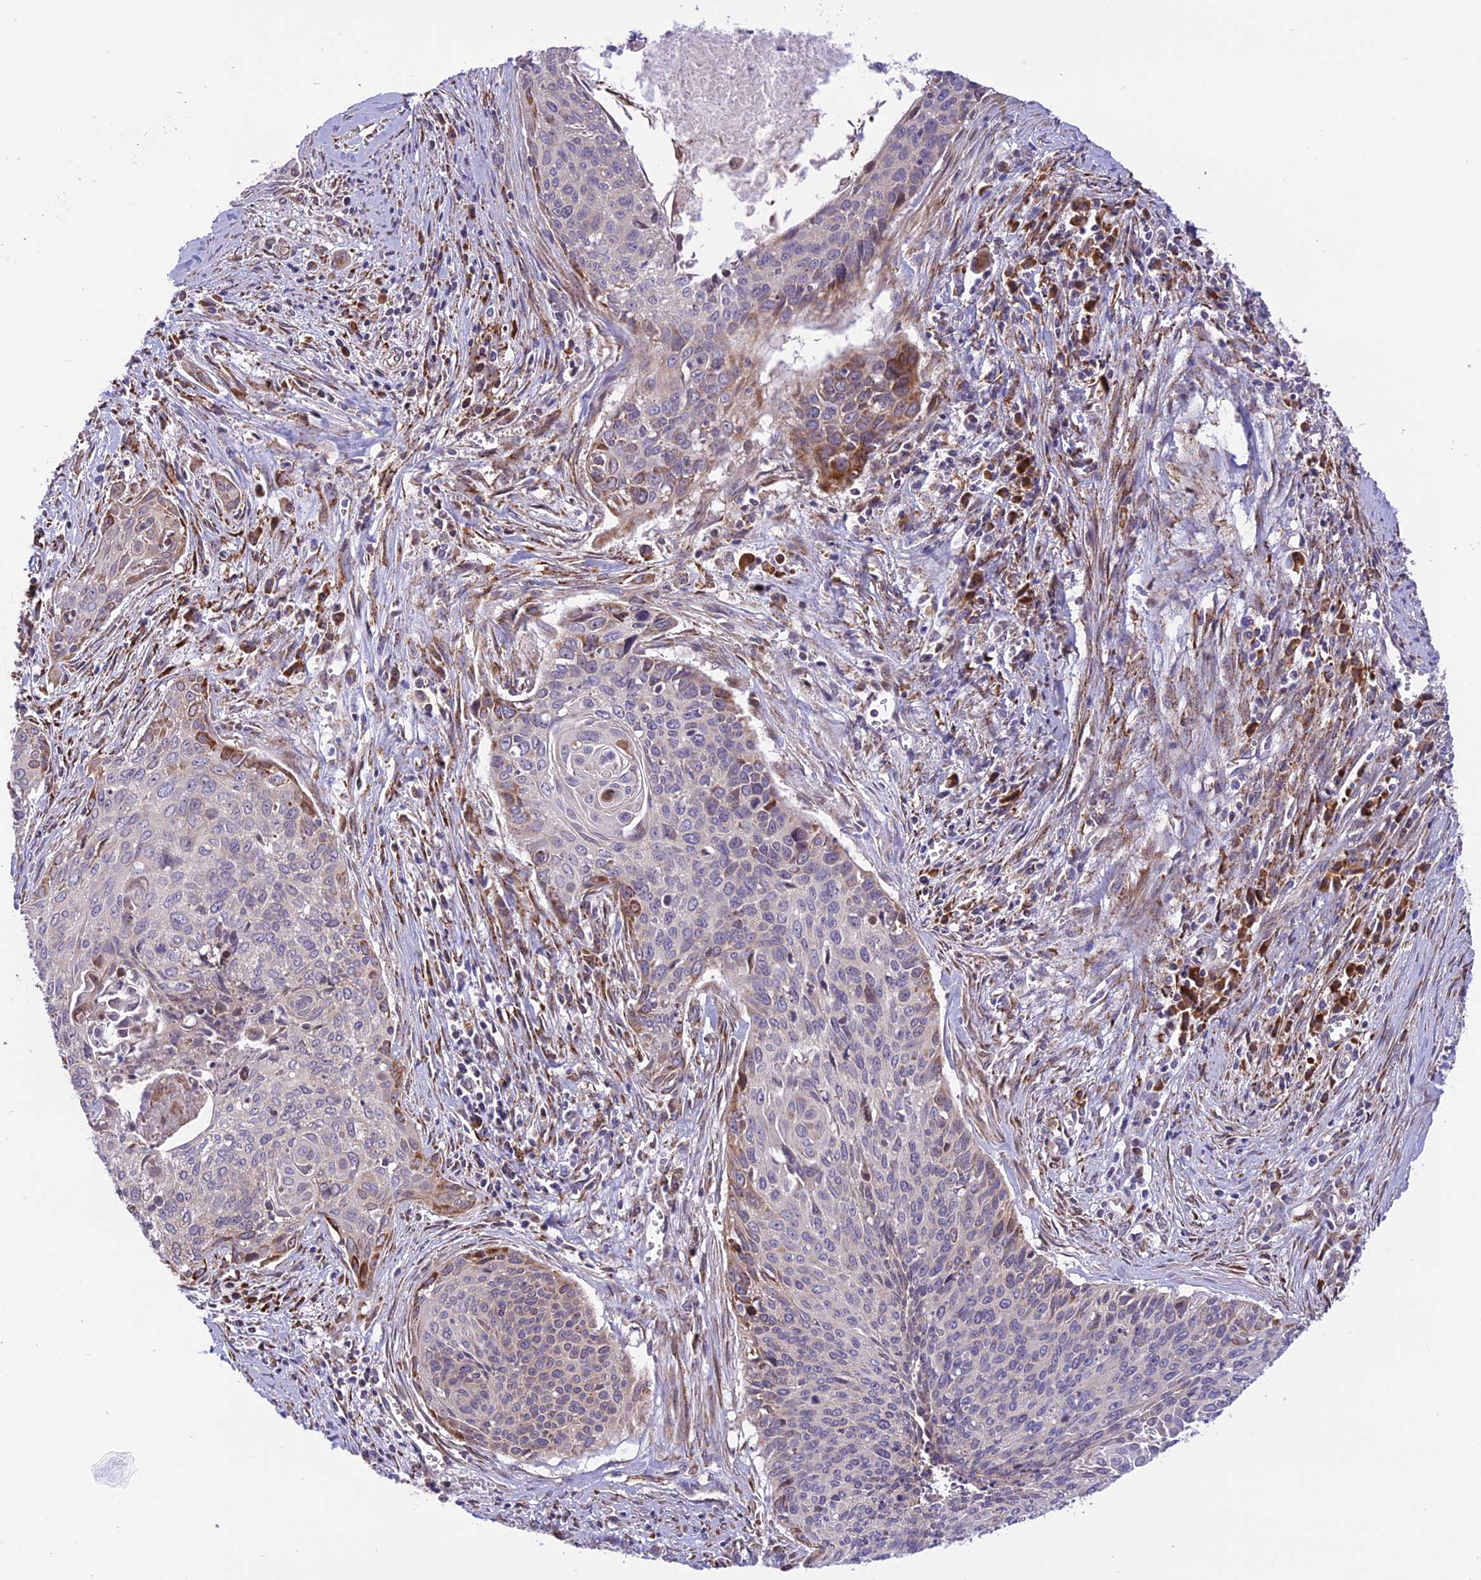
{"staining": {"intensity": "moderate", "quantity": "<25%", "location": "cytoplasmic/membranous"}, "tissue": "cervical cancer", "cell_type": "Tumor cells", "image_type": "cancer", "snomed": [{"axis": "morphology", "description": "Squamous cell carcinoma, NOS"}, {"axis": "topography", "description": "Cervix"}], "caption": "Tumor cells display low levels of moderate cytoplasmic/membranous positivity in approximately <25% of cells in cervical cancer (squamous cell carcinoma).", "gene": "ARMCX6", "patient": {"sex": "female", "age": 55}}